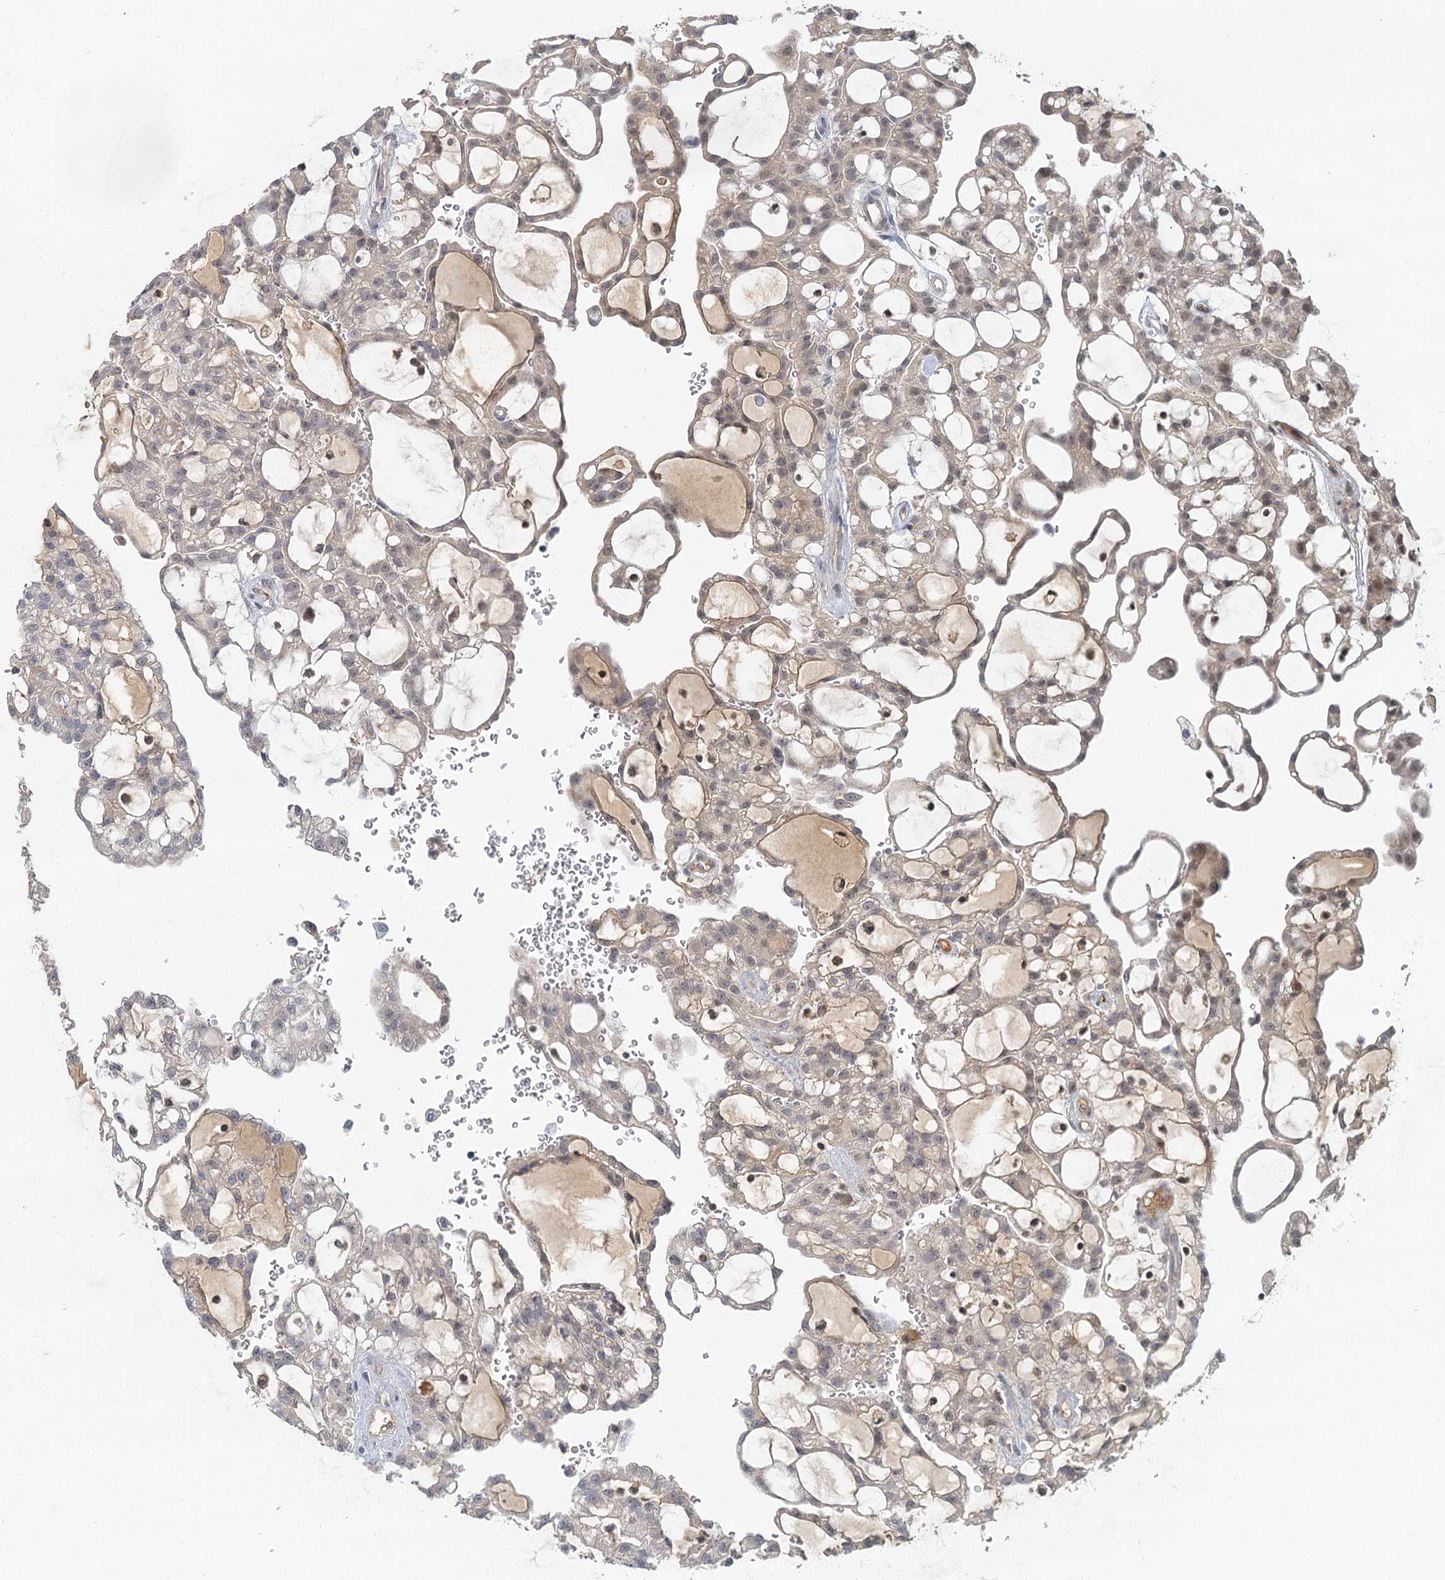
{"staining": {"intensity": "weak", "quantity": "25%-75%", "location": "cytoplasmic/membranous,nuclear"}, "tissue": "renal cancer", "cell_type": "Tumor cells", "image_type": "cancer", "snomed": [{"axis": "morphology", "description": "Adenocarcinoma, NOS"}, {"axis": "topography", "description": "Kidney"}], "caption": "Renal cancer stained for a protein displays weak cytoplasmic/membranous and nuclear positivity in tumor cells.", "gene": "GPATCH11", "patient": {"sex": "male", "age": 63}}